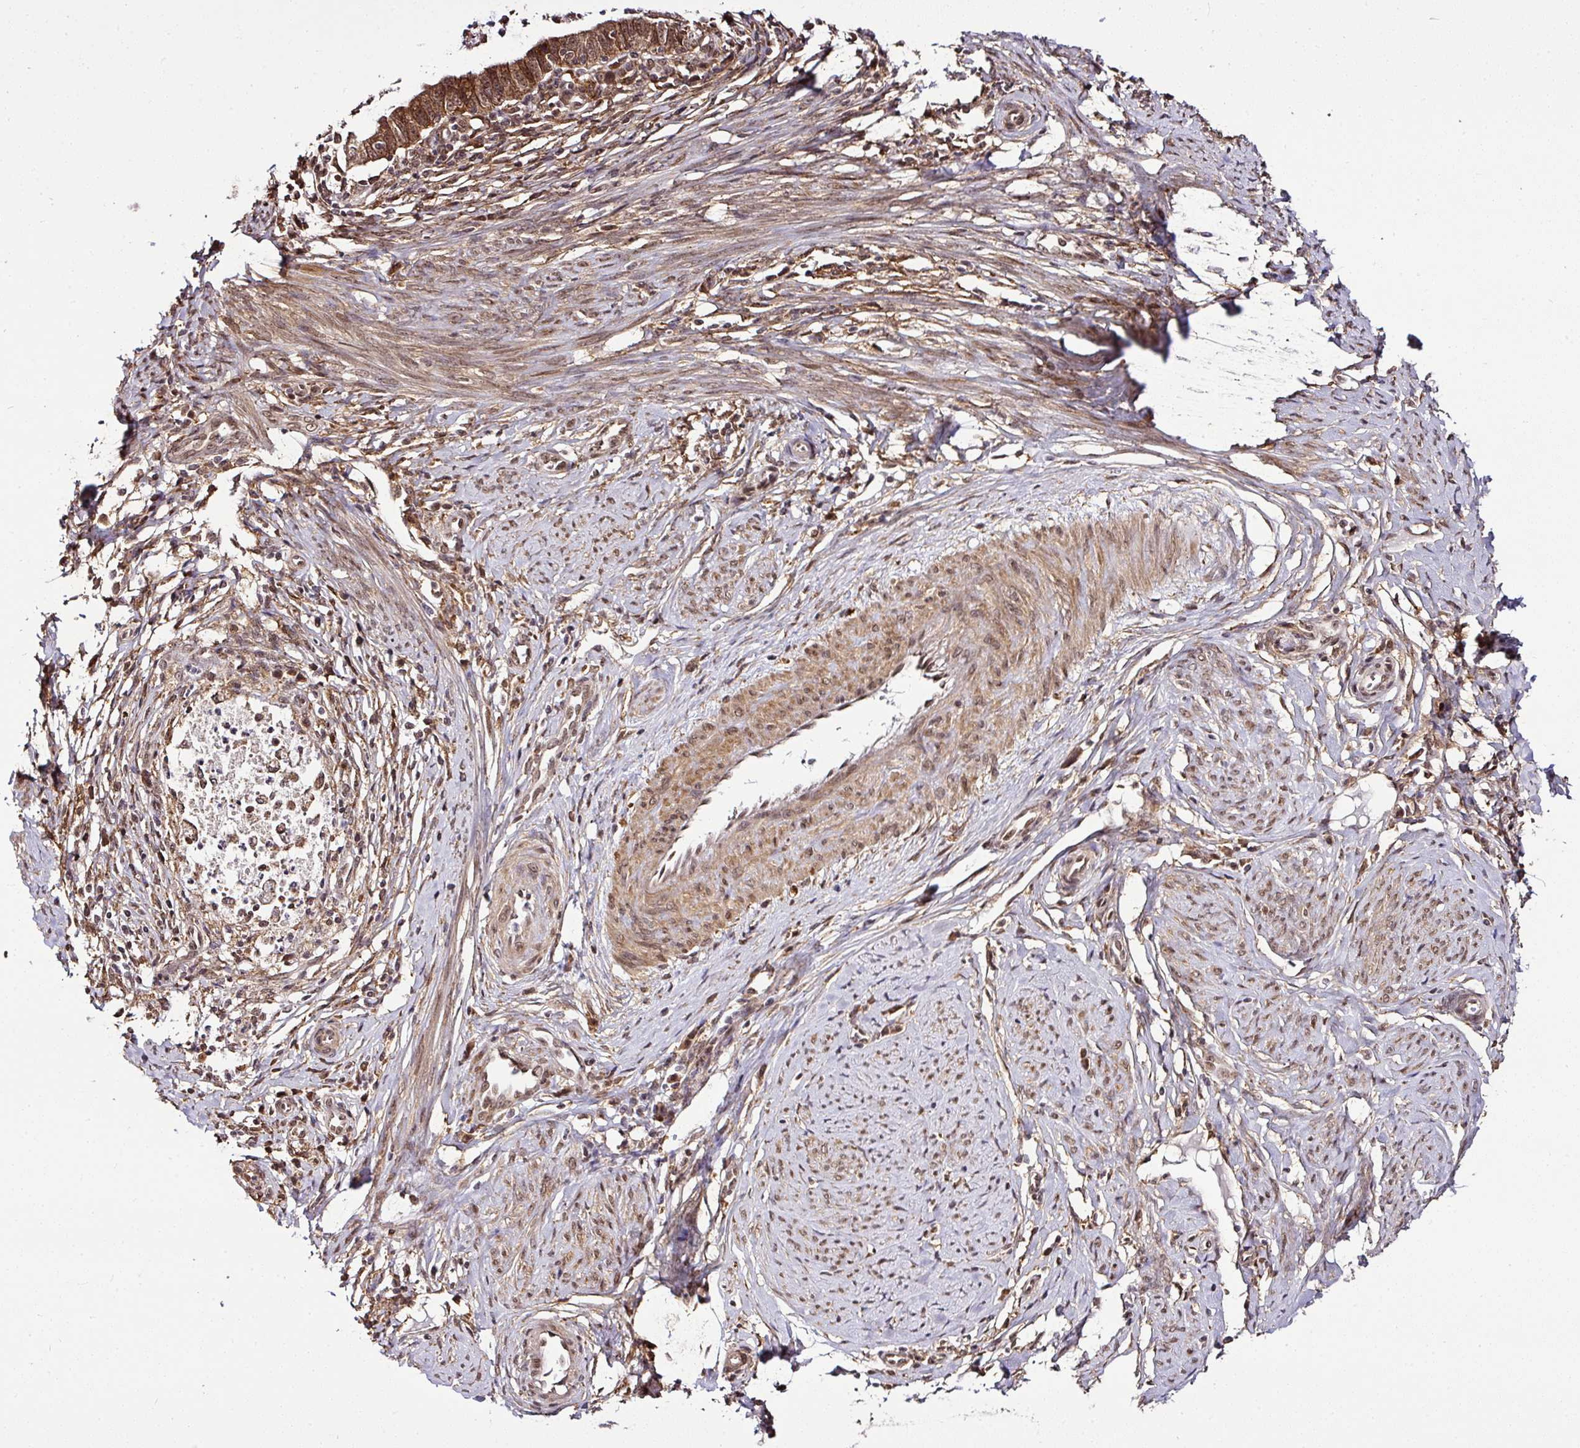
{"staining": {"intensity": "moderate", "quantity": ">75%", "location": "cytoplasmic/membranous,nuclear"}, "tissue": "cervical cancer", "cell_type": "Tumor cells", "image_type": "cancer", "snomed": [{"axis": "morphology", "description": "Adenocarcinoma, NOS"}, {"axis": "topography", "description": "Cervix"}], "caption": "Immunohistochemistry (IHC) photomicrograph of human adenocarcinoma (cervical) stained for a protein (brown), which exhibits medium levels of moderate cytoplasmic/membranous and nuclear staining in approximately >75% of tumor cells.", "gene": "FAM153A", "patient": {"sex": "female", "age": 36}}